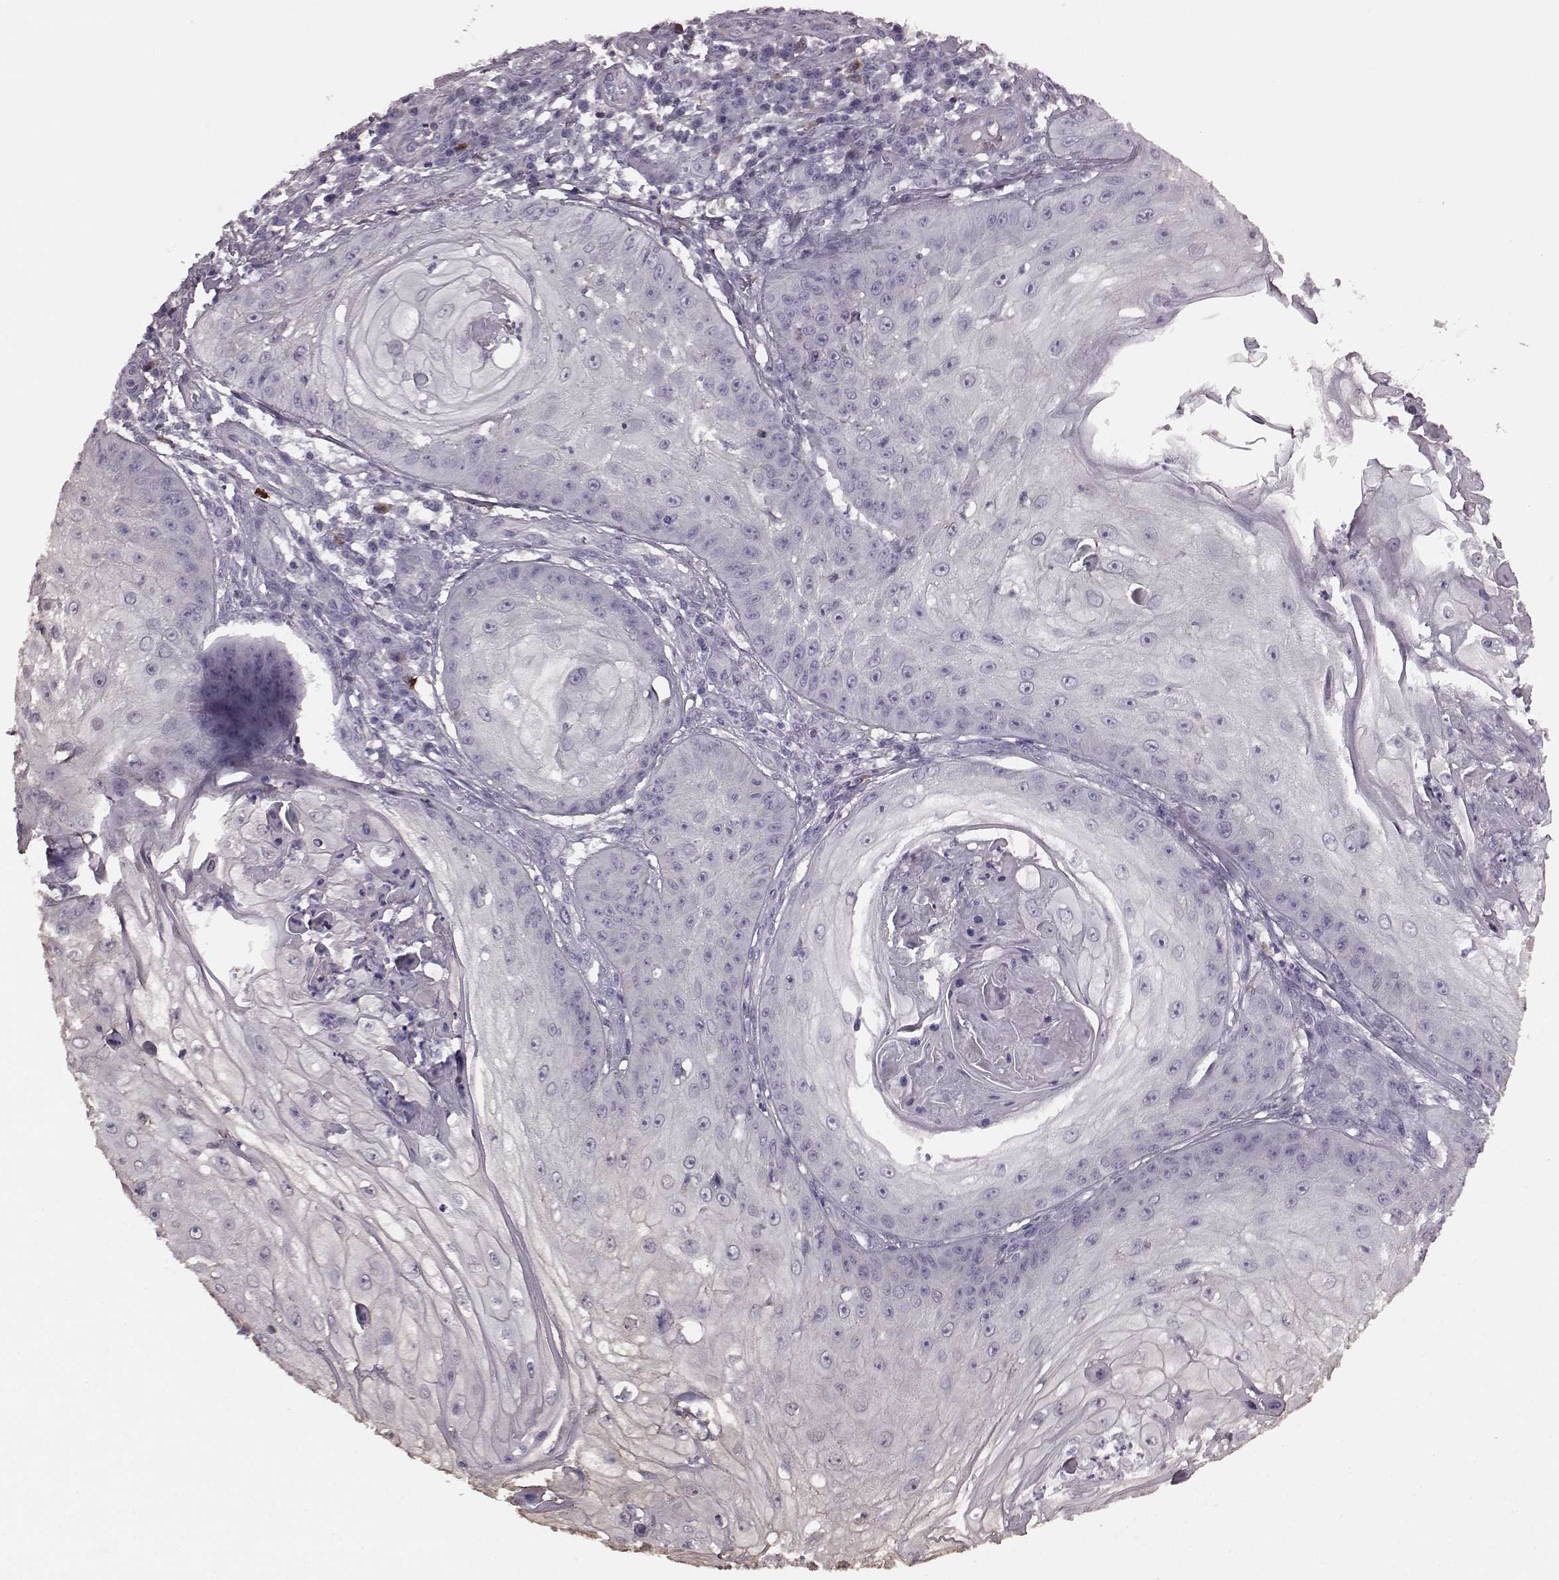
{"staining": {"intensity": "negative", "quantity": "none", "location": "none"}, "tissue": "skin cancer", "cell_type": "Tumor cells", "image_type": "cancer", "snomed": [{"axis": "morphology", "description": "Squamous cell carcinoma, NOS"}, {"axis": "topography", "description": "Skin"}], "caption": "Tumor cells are negative for brown protein staining in skin cancer (squamous cell carcinoma).", "gene": "PDCD1", "patient": {"sex": "male", "age": 70}}